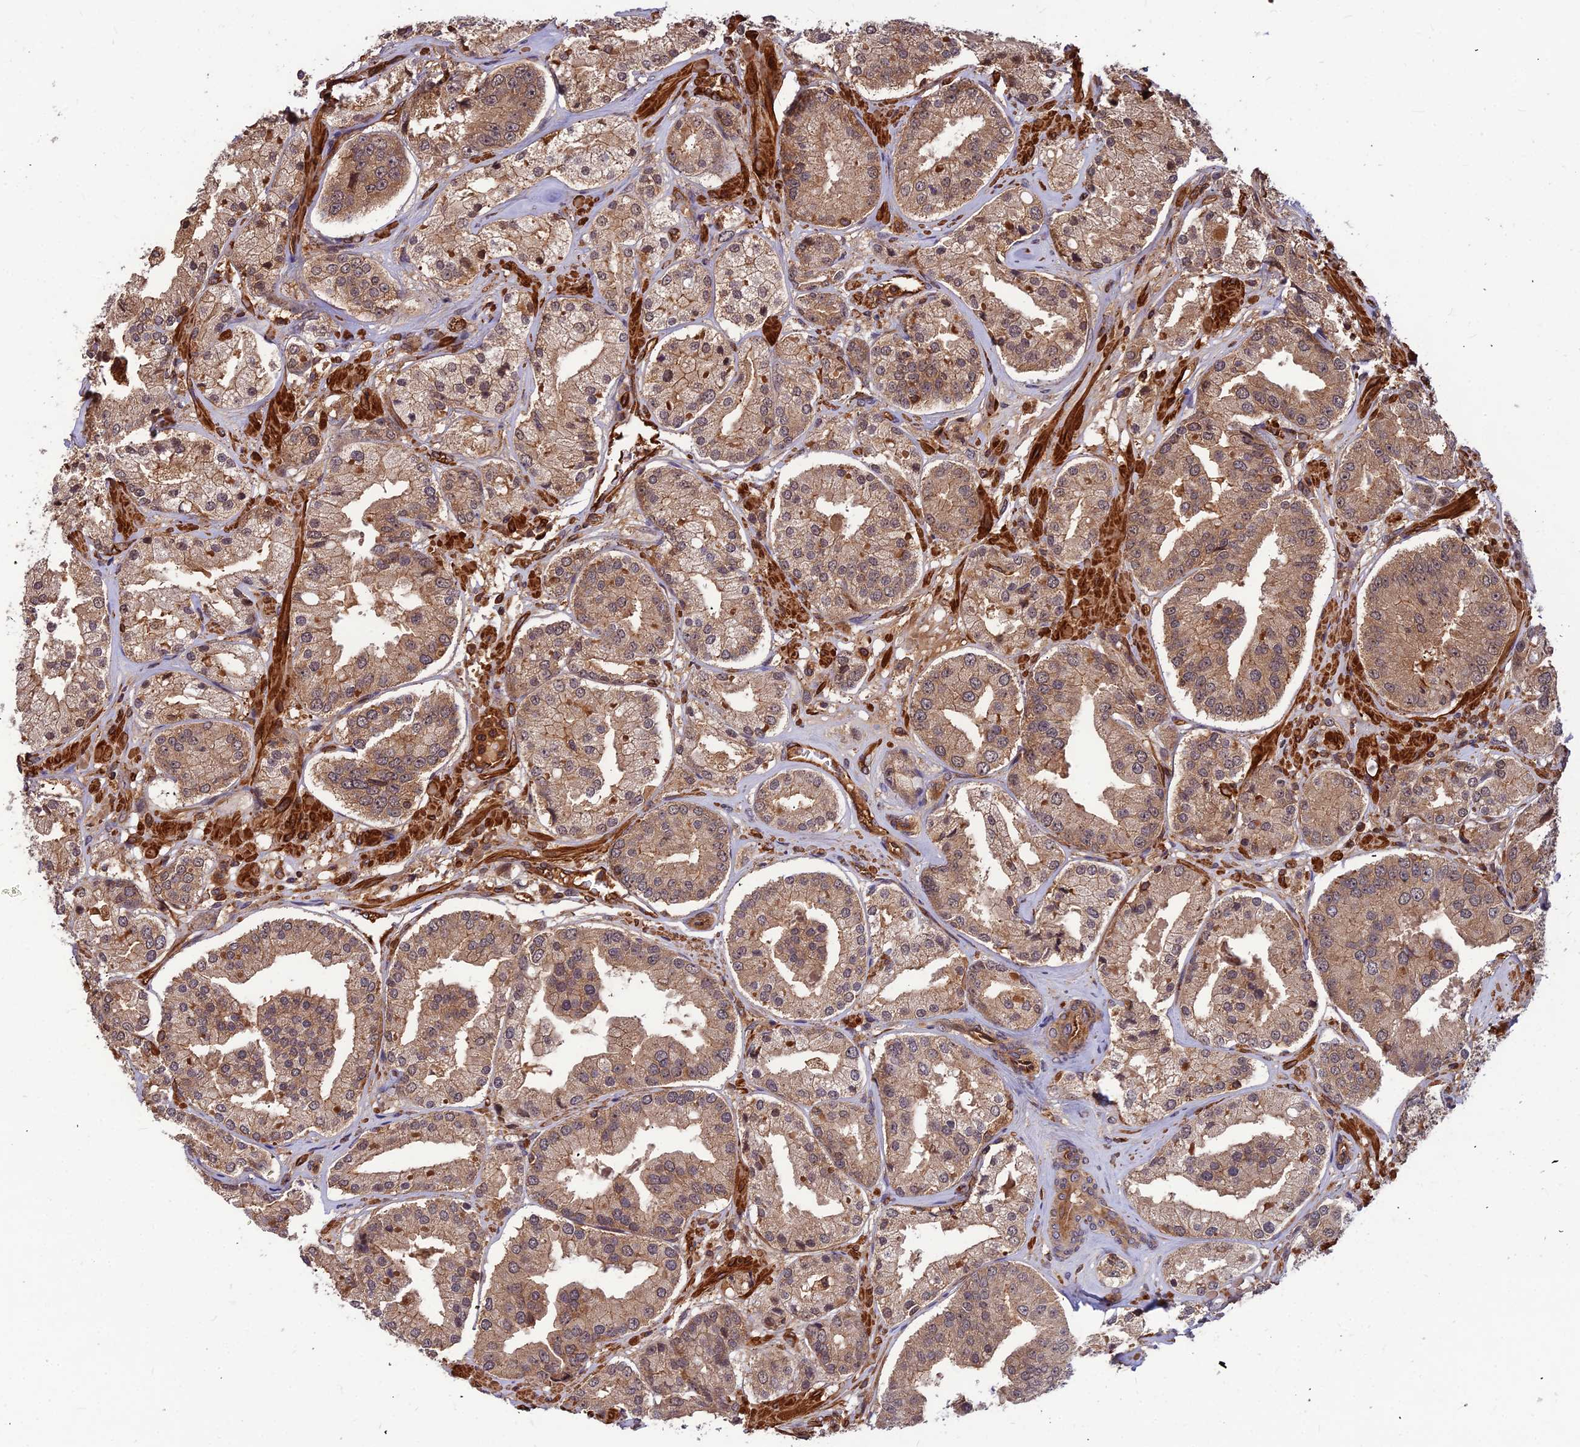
{"staining": {"intensity": "moderate", "quantity": ">75%", "location": "cytoplasmic/membranous"}, "tissue": "prostate cancer", "cell_type": "Tumor cells", "image_type": "cancer", "snomed": [{"axis": "morphology", "description": "Adenocarcinoma, High grade"}, {"axis": "topography", "description": "Prostate"}], "caption": "Prostate high-grade adenocarcinoma stained for a protein (brown) shows moderate cytoplasmic/membranous positive positivity in about >75% of tumor cells.", "gene": "ZNF467", "patient": {"sex": "male", "age": 63}}